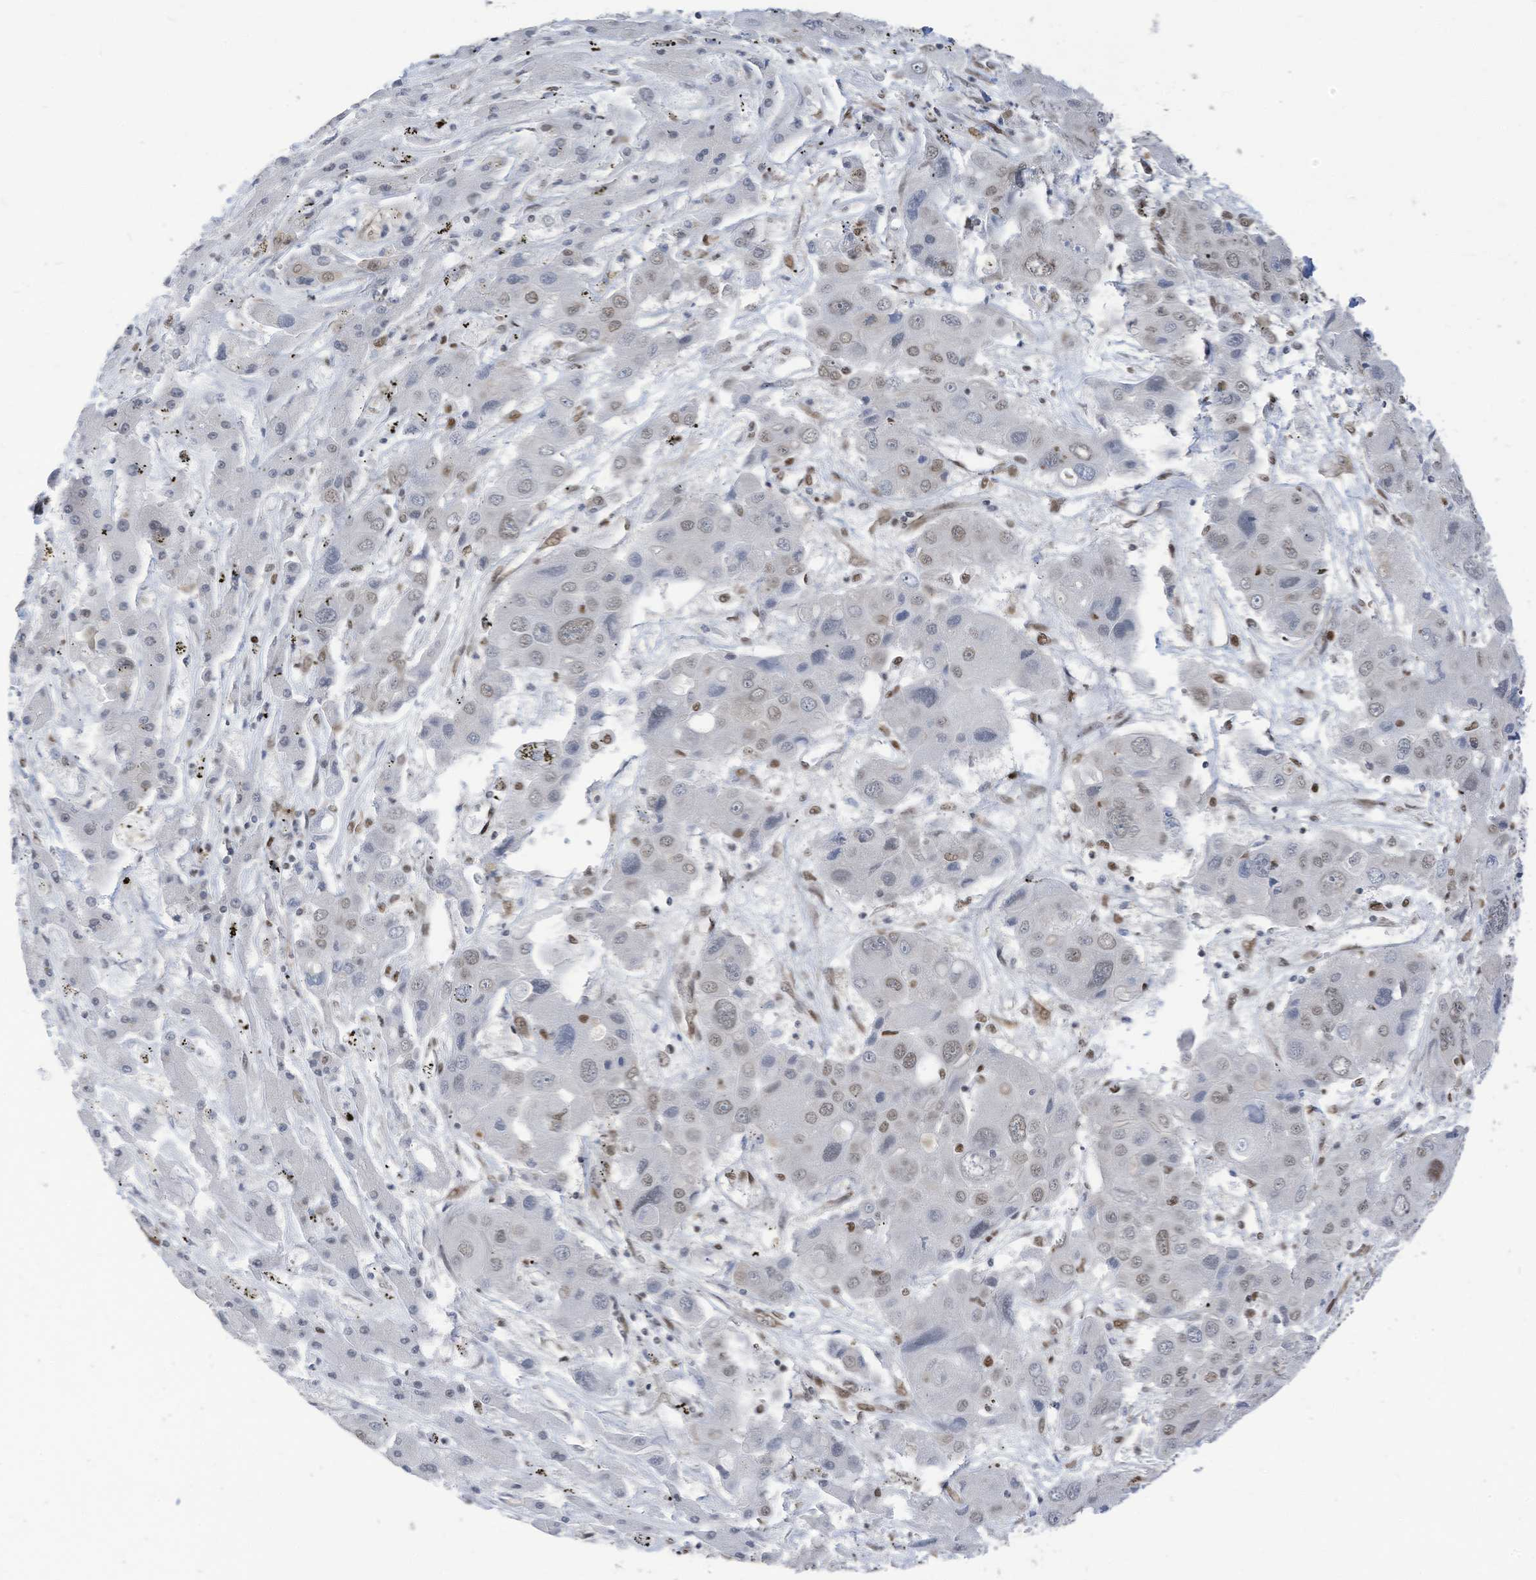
{"staining": {"intensity": "weak", "quantity": "25%-75%", "location": "nuclear"}, "tissue": "liver cancer", "cell_type": "Tumor cells", "image_type": "cancer", "snomed": [{"axis": "morphology", "description": "Cholangiocarcinoma"}, {"axis": "topography", "description": "Liver"}], "caption": "Weak nuclear protein staining is present in approximately 25%-75% of tumor cells in liver cholangiocarcinoma.", "gene": "KHSRP", "patient": {"sex": "male", "age": 67}}